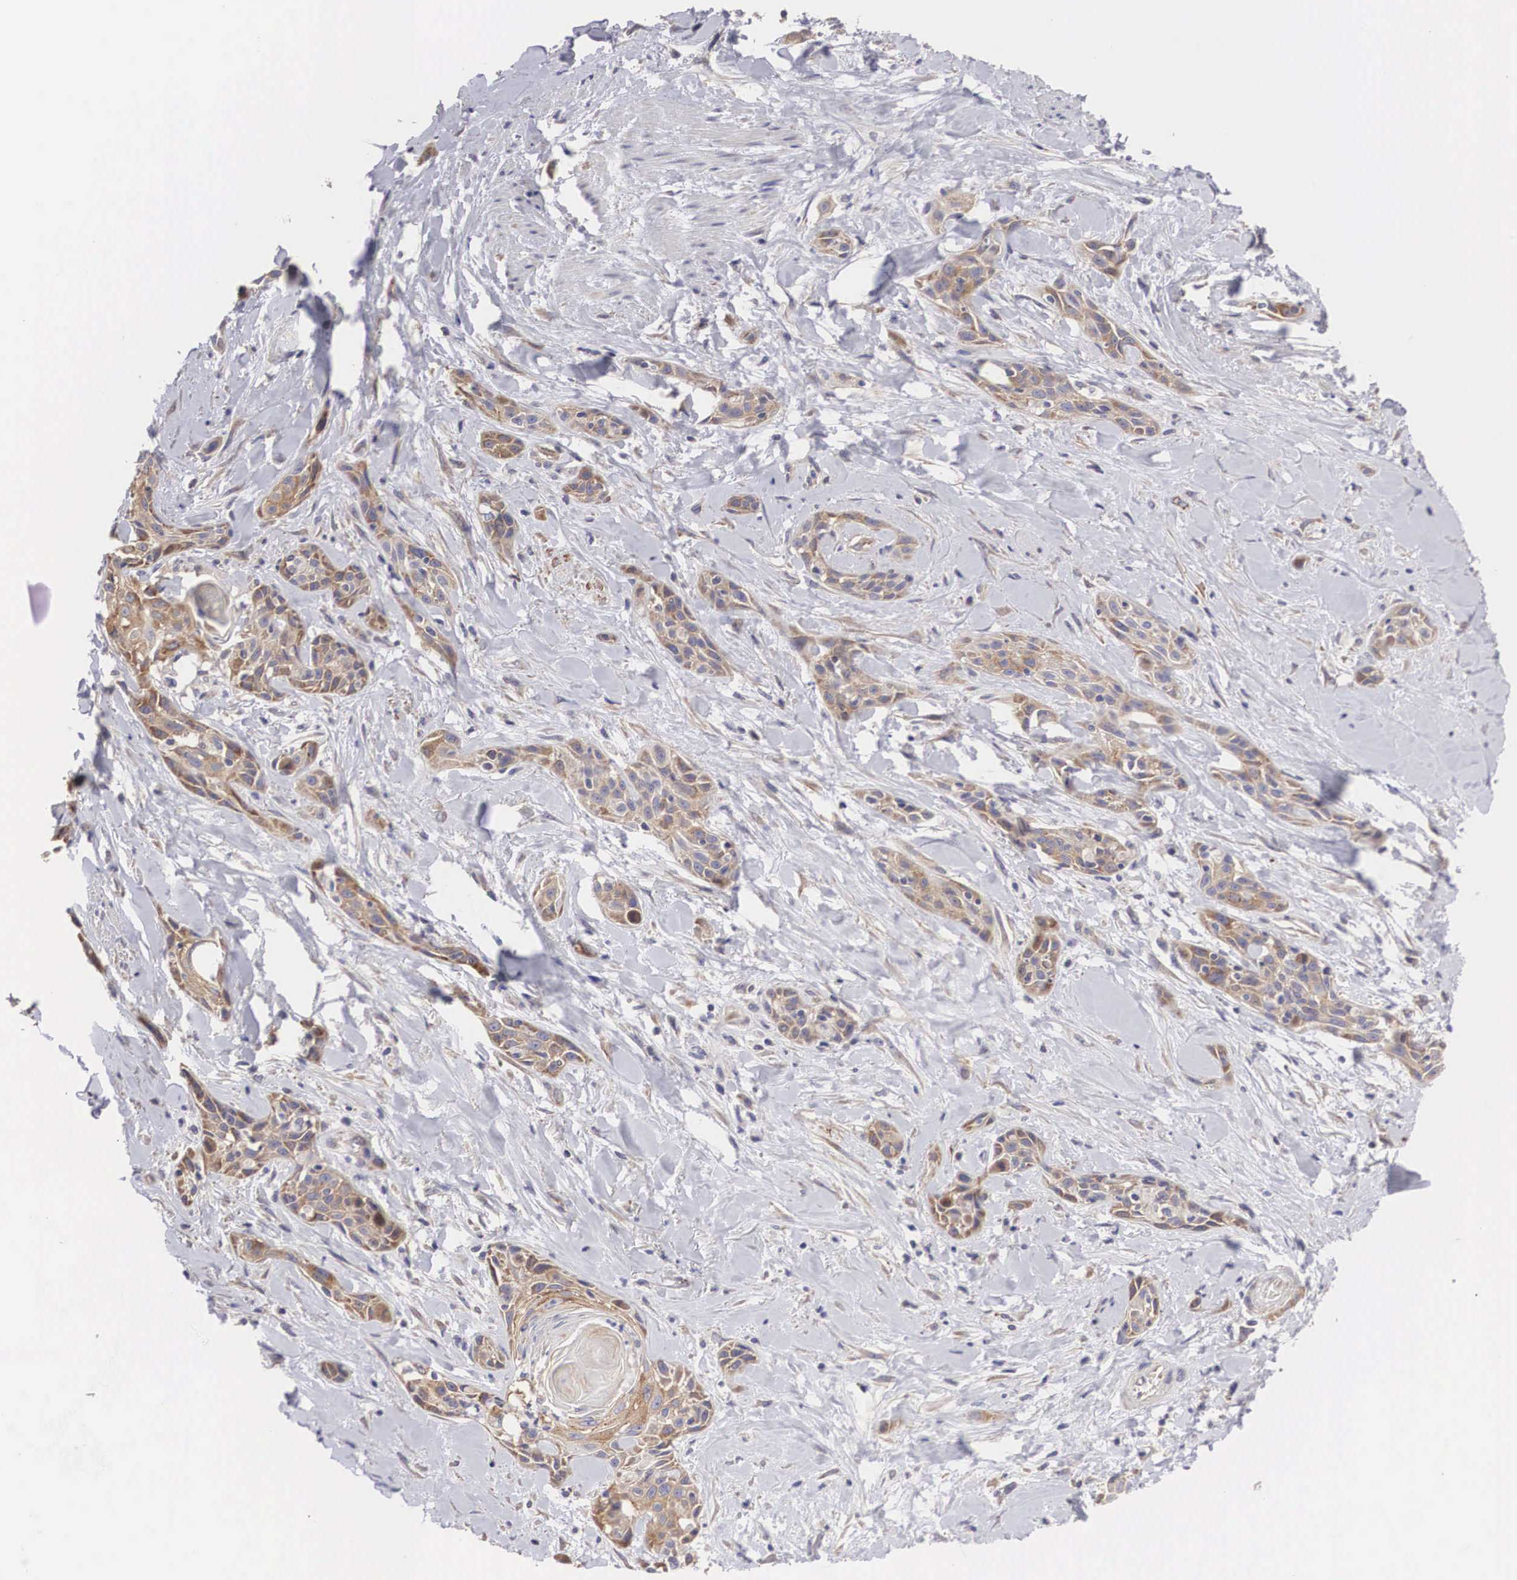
{"staining": {"intensity": "weak", "quantity": "25%-75%", "location": "cytoplasmic/membranous"}, "tissue": "skin cancer", "cell_type": "Tumor cells", "image_type": "cancer", "snomed": [{"axis": "morphology", "description": "Squamous cell carcinoma, NOS"}, {"axis": "topography", "description": "Skin"}, {"axis": "topography", "description": "Anal"}], "caption": "Skin cancer (squamous cell carcinoma) stained with a protein marker displays weak staining in tumor cells.", "gene": "TXLNG", "patient": {"sex": "male", "age": 64}}